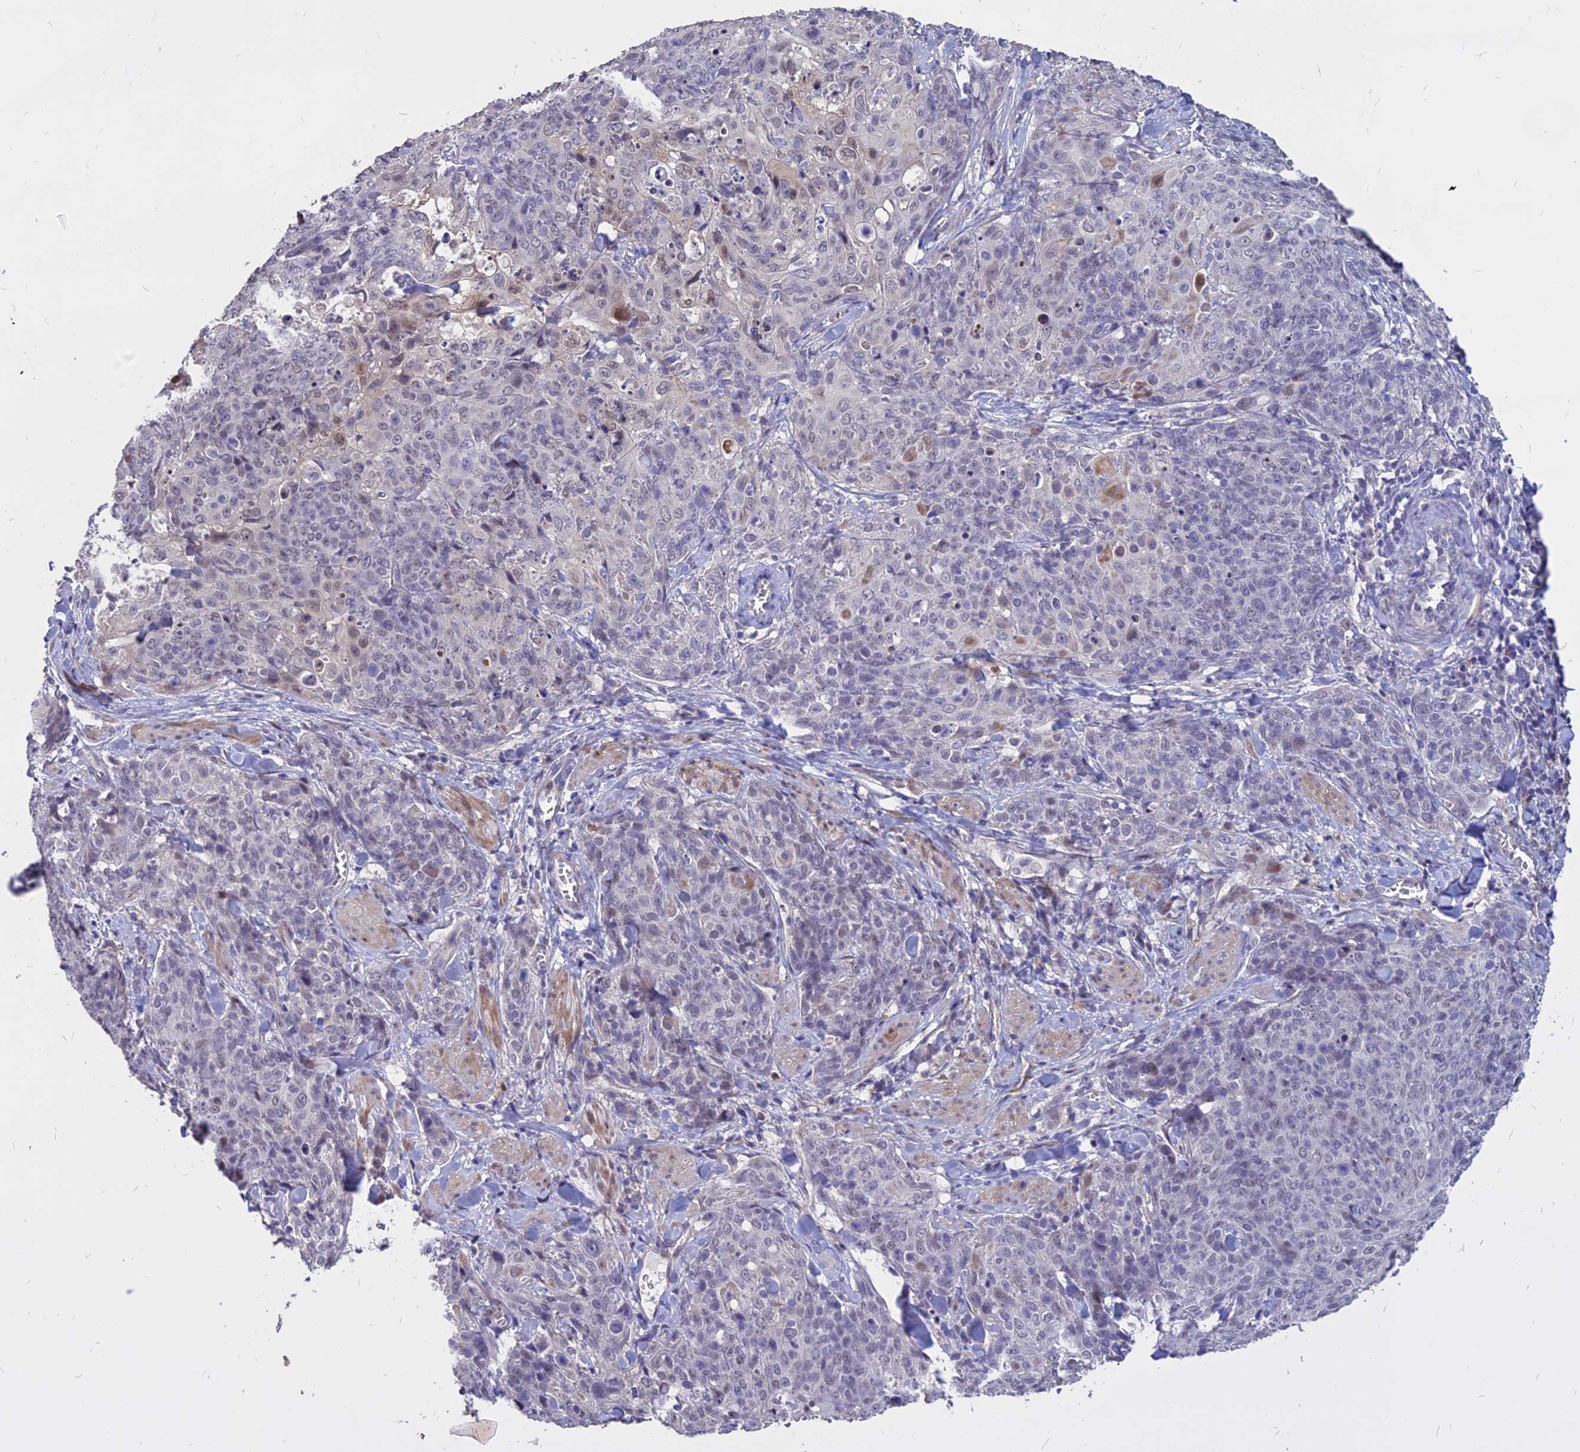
{"staining": {"intensity": "negative", "quantity": "none", "location": "none"}, "tissue": "skin cancer", "cell_type": "Tumor cells", "image_type": "cancer", "snomed": [{"axis": "morphology", "description": "Squamous cell carcinoma, NOS"}, {"axis": "topography", "description": "Skin"}, {"axis": "topography", "description": "Vulva"}], "caption": "Immunohistochemistry (IHC) histopathology image of neoplastic tissue: skin squamous cell carcinoma stained with DAB displays no significant protein positivity in tumor cells. (Immunohistochemistry (IHC), brightfield microscopy, high magnification).", "gene": "TMEM263", "patient": {"sex": "female", "age": 85}}